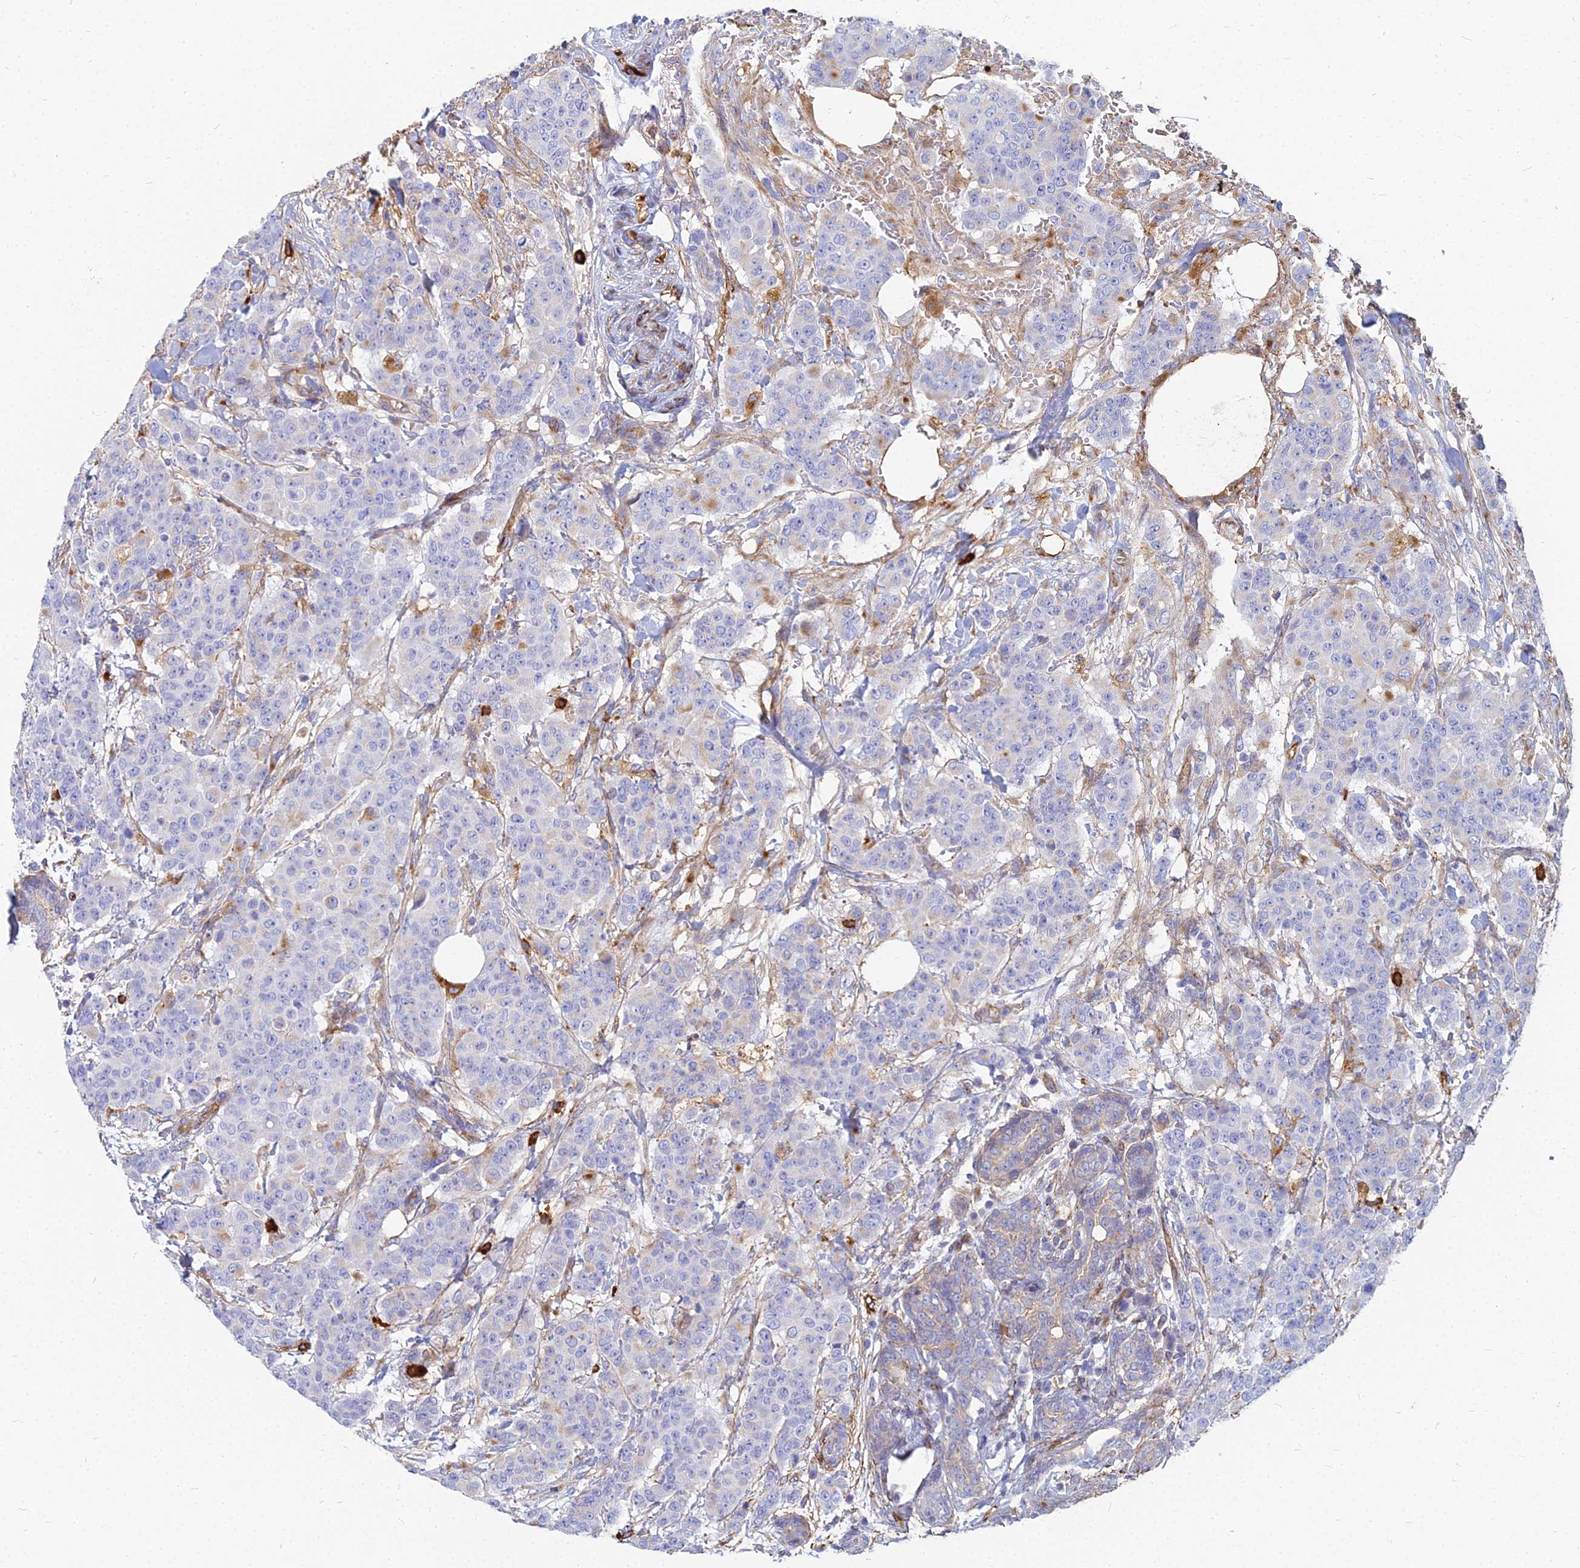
{"staining": {"intensity": "negative", "quantity": "none", "location": "none"}, "tissue": "breast cancer", "cell_type": "Tumor cells", "image_type": "cancer", "snomed": [{"axis": "morphology", "description": "Duct carcinoma"}, {"axis": "topography", "description": "Breast"}], "caption": "Immunohistochemistry (IHC) of human breast cancer demonstrates no staining in tumor cells. (IHC, brightfield microscopy, high magnification).", "gene": "VAT1", "patient": {"sex": "female", "age": 40}}